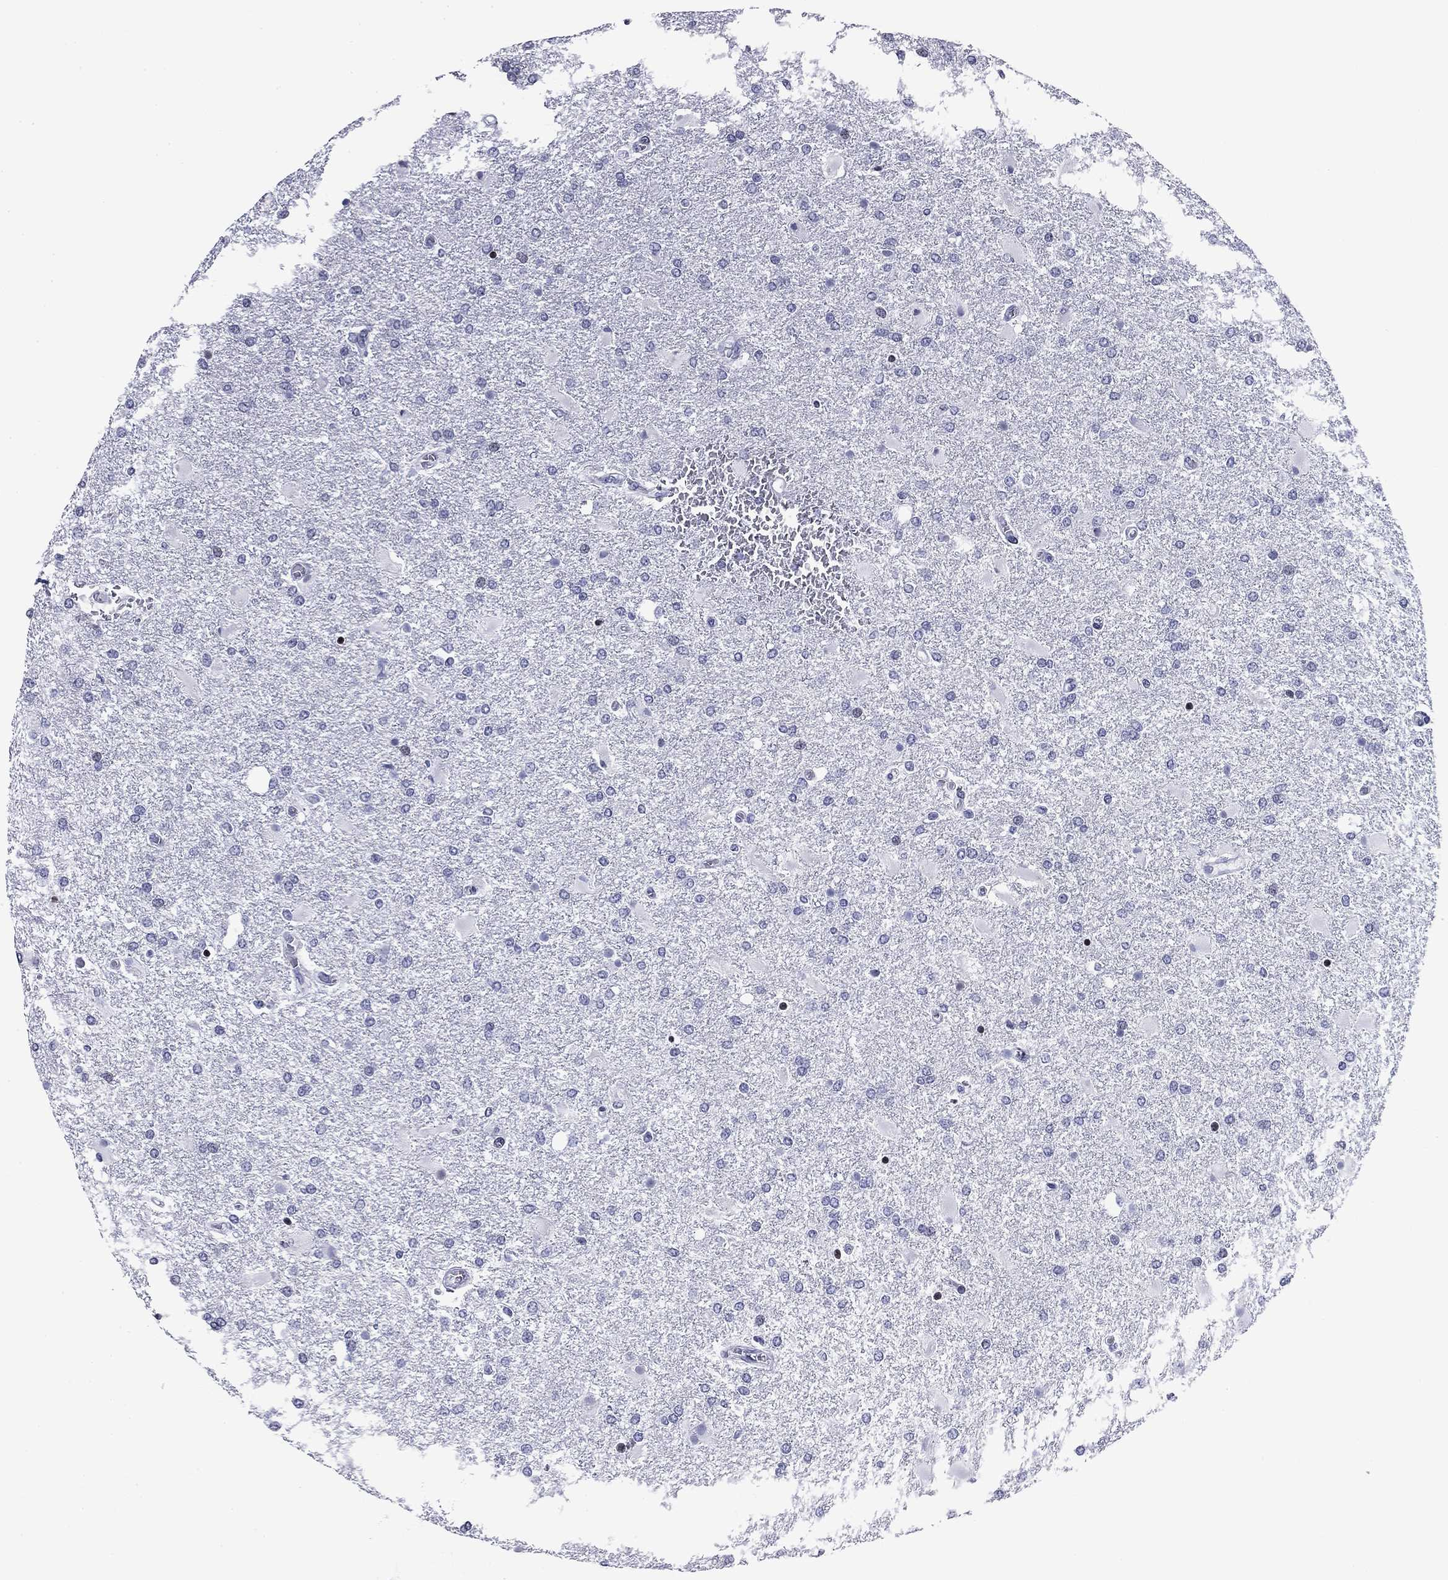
{"staining": {"intensity": "negative", "quantity": "none", "location": "none"}, "tissue": "glioma", "cell_type": "Tumor cells", "image_type": "cancer", "snomed": [{"axis": "morphology", "description": "Glioma, malignant, High grade"}, {"axis": "topography", "description": "Cerebral cortex"}], "caption": "High-grade glioma (malignant) was stained to show a protein in brown. There is no significant staining in tumor cells.", "gene": "CCDC144A", "patient": {"sex": "male", "age": 79}}